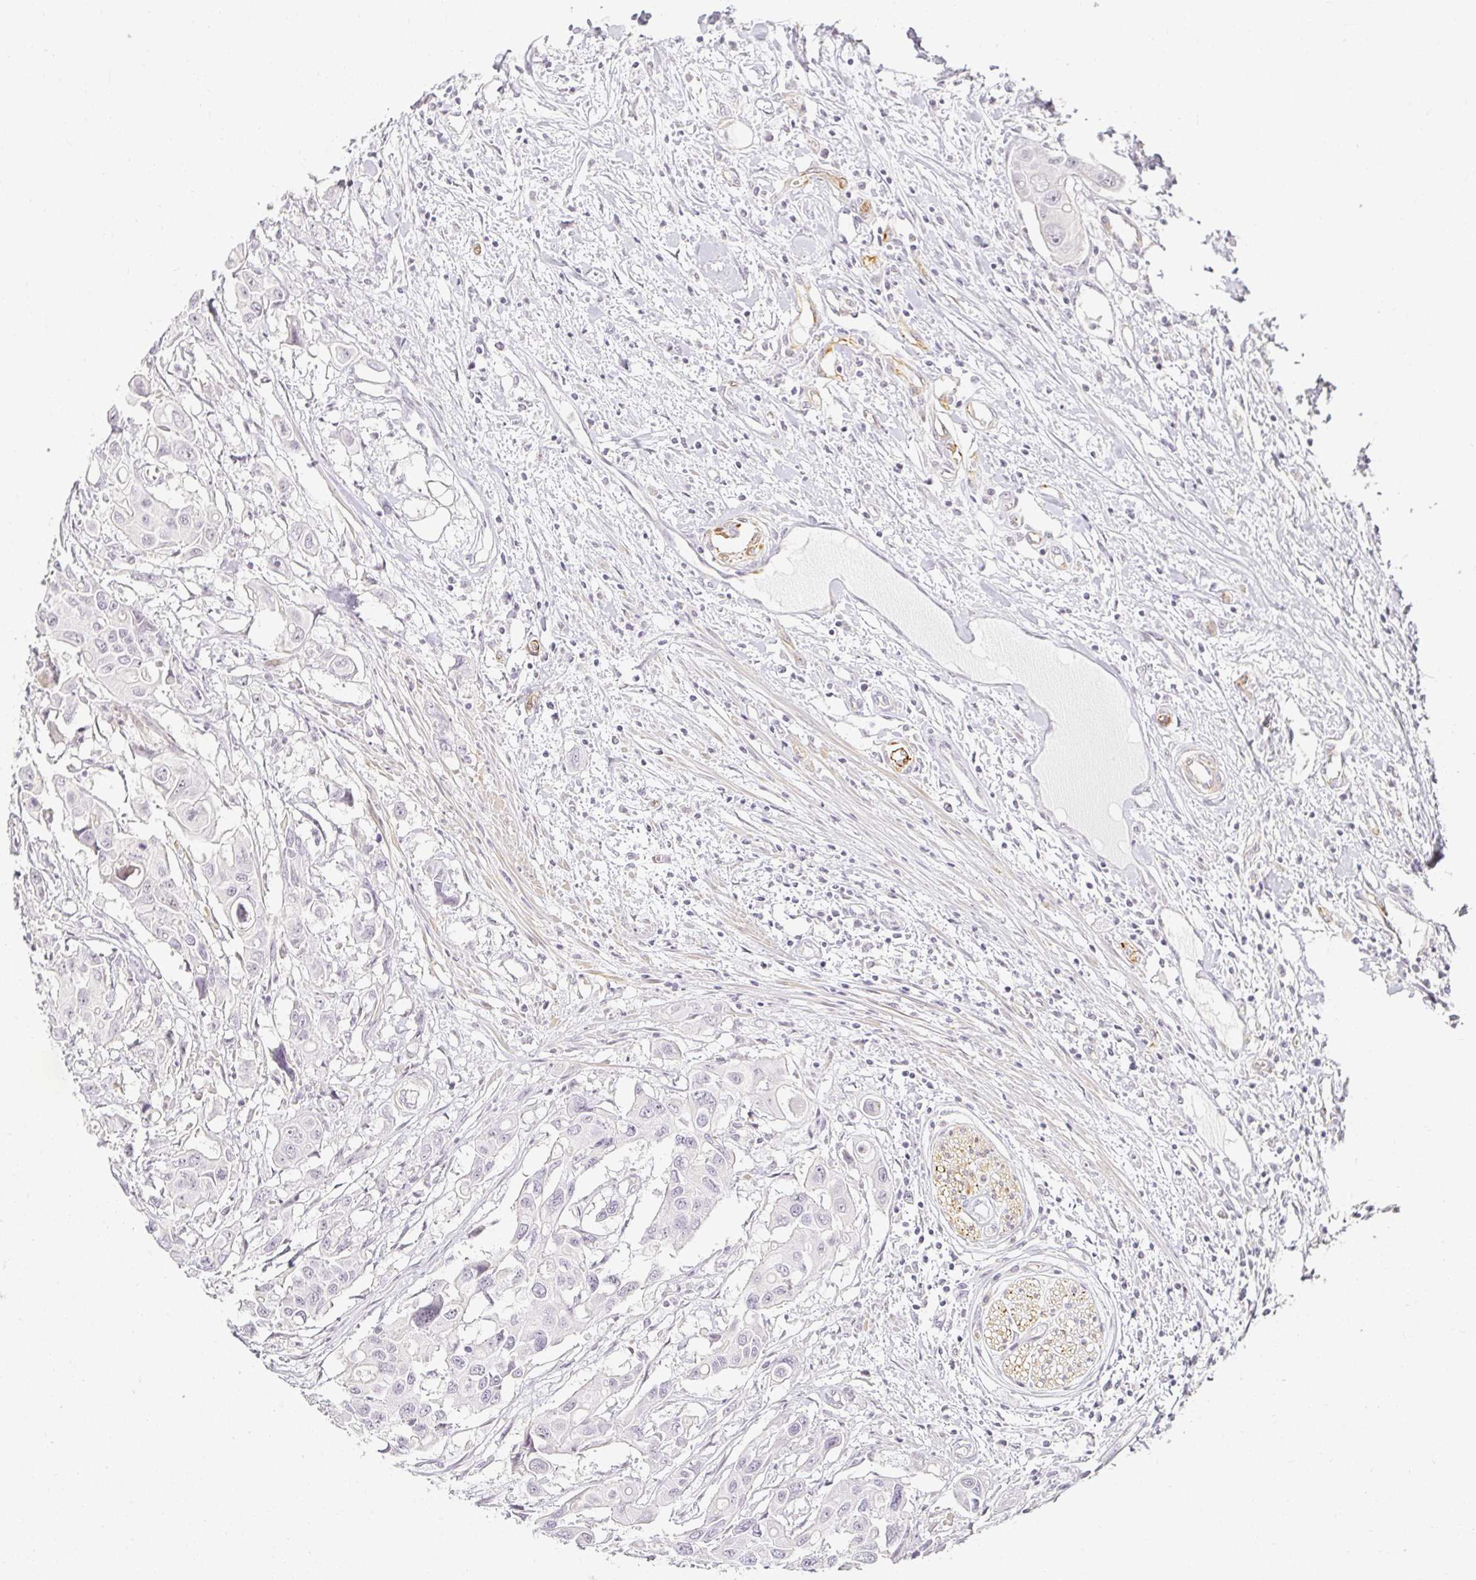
{"staining": {"intensity": "negative", "quantity": "none", "location": "none"}, "tissue": "colorectal cancer", "cell_type": "Tumor cells", "image_type": "cancer", "snomed": [{"axis": "morphology", "description": "Adenocarcinoma, NOS"}, {"axis": "topography", "description": "Colon"}], "caption": "Tumor cells show no significant positivity in colorectal cancer (adenocarcinoma).", "gene": "ACAN", "patient": {"sex": "male", "age": 77}}